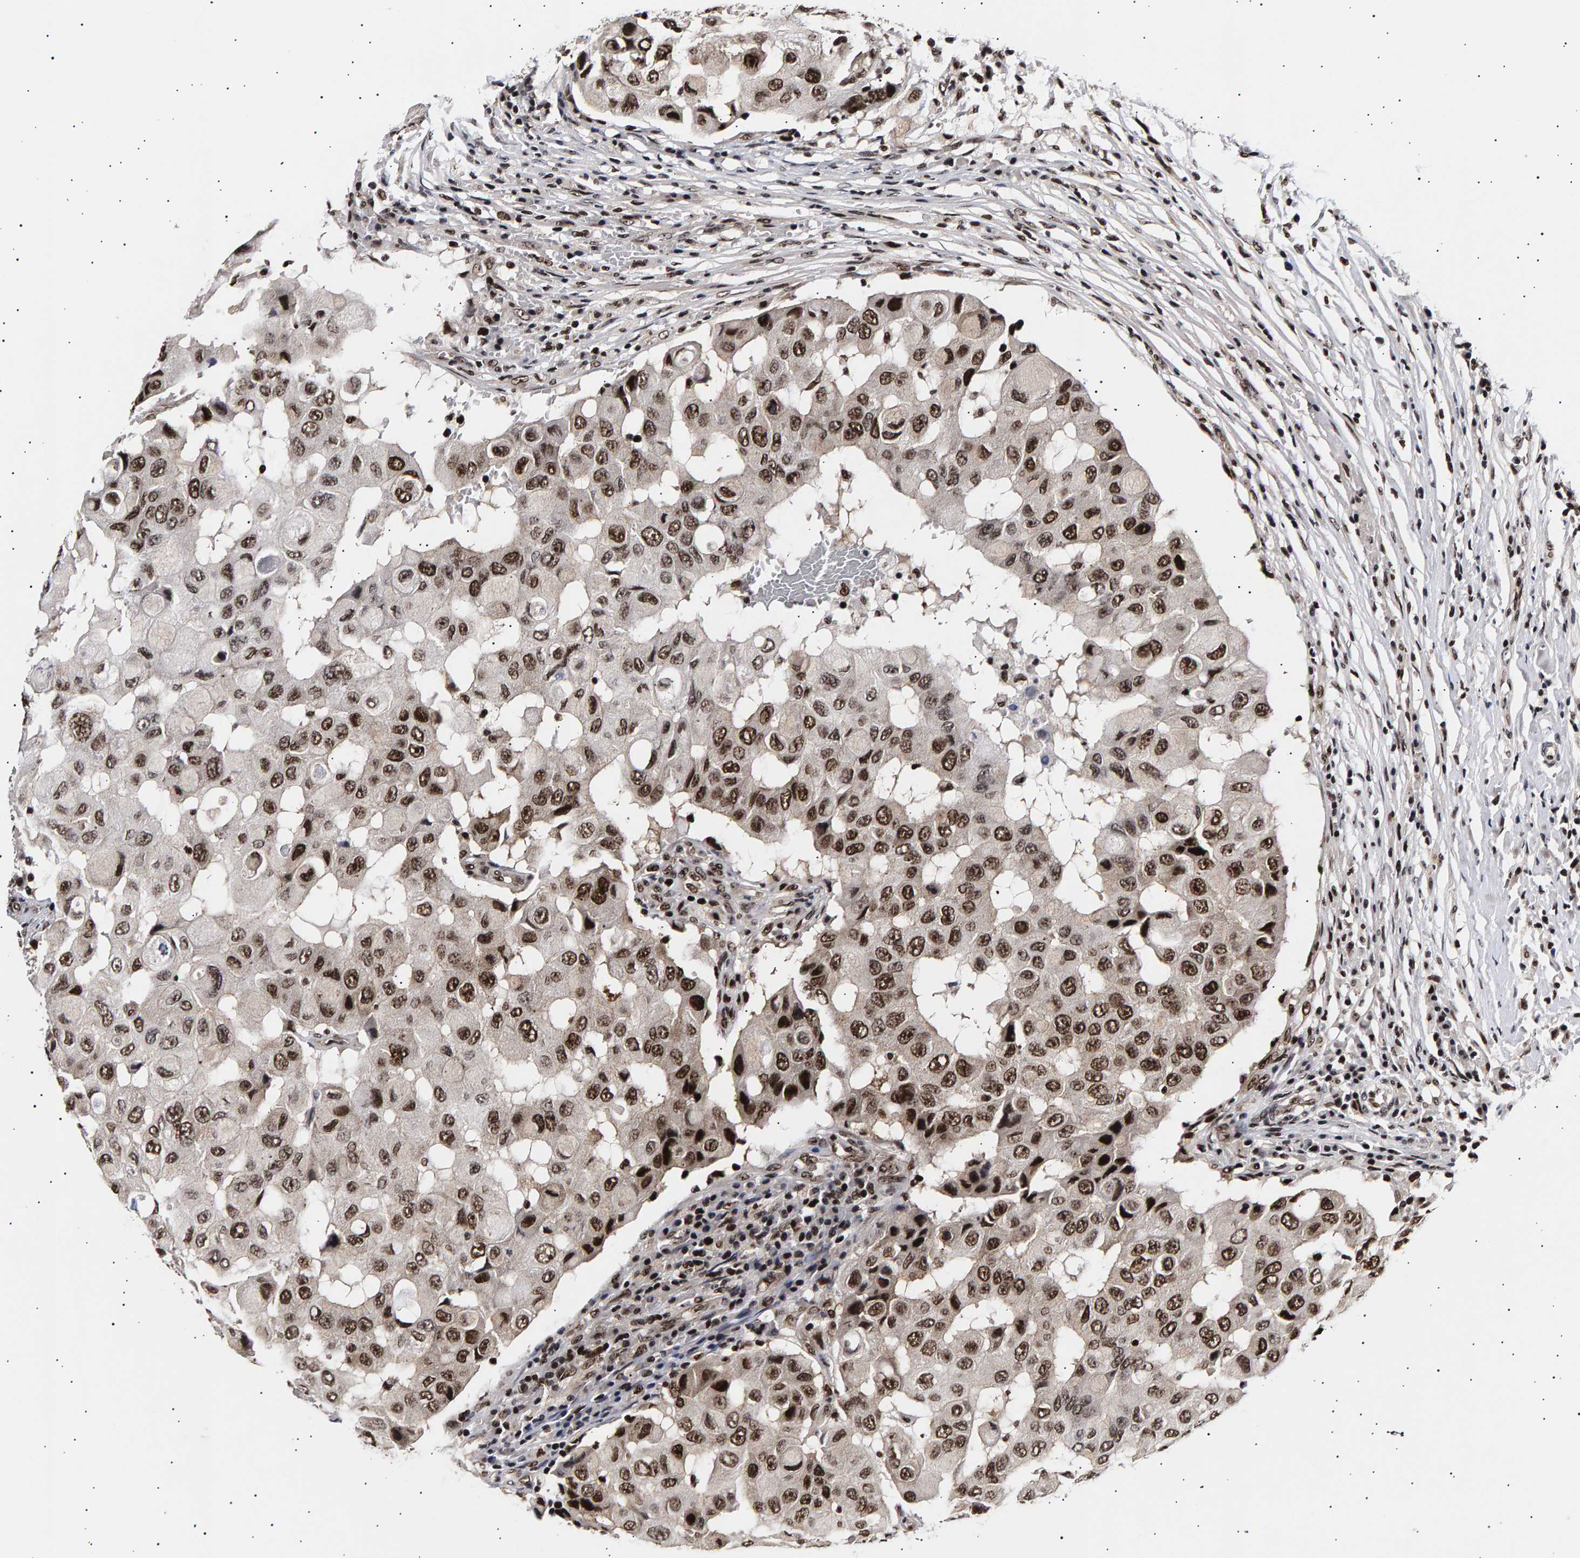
{"staining": {"intensity": "strong", "quantity": ">75%", "location": "nuclear"}, "tissue": "breast cancer", "cell_type": "Tumor cells", "image_type": "cancer", "snomed": [{"axis": "morphology", "description": "Duct carcinoma"}, {"axis": "topography", "description": "Breast"}], "caption": "Immunohistochemistry micrograph of breast cancer stained for a protein (brown), which reveals high levels of strong nuclear staining in about >75% of tumor cells.", "gene": "ANKRD40", "patient": {"sex": "female", "age": 27}}